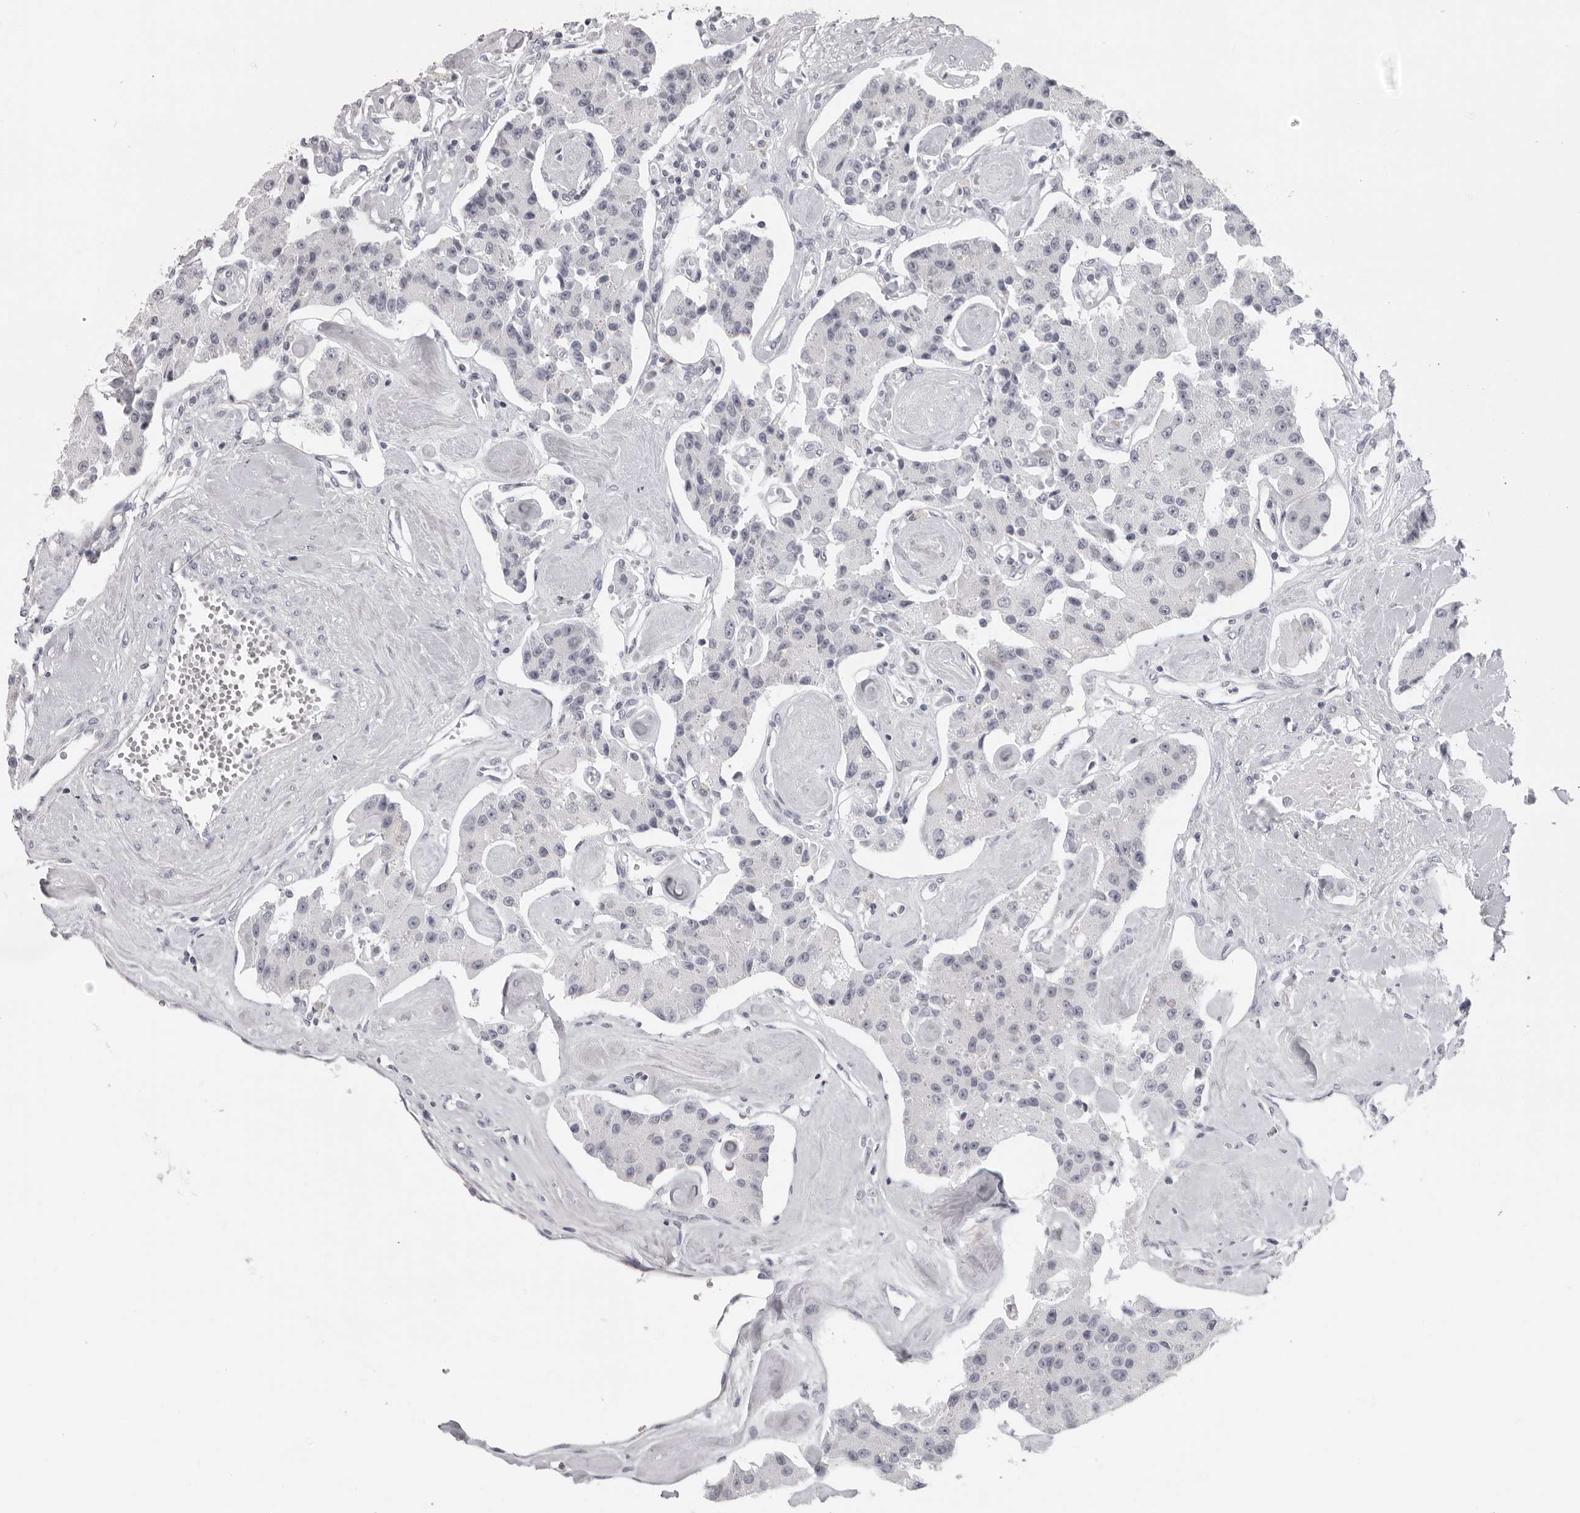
{"staining": {"intensity": "negative", "quantity": "none", "location": "none"}, "tissue": "carcinoid", "cell_type": "Tumor cells", "image_type": "cancer", "snomed": [{"axis": "morphology", "description": "Carcinoid, malignant, NOS"}, {"axis": "topography", "description": "Pancreas"}], "caption": "A histopathology image of malignant carcinoid stained for a protein displays no brown staining in tumor cells.", "gene": "DNALI1", "patient": {"sex": "male", "age": 41}}